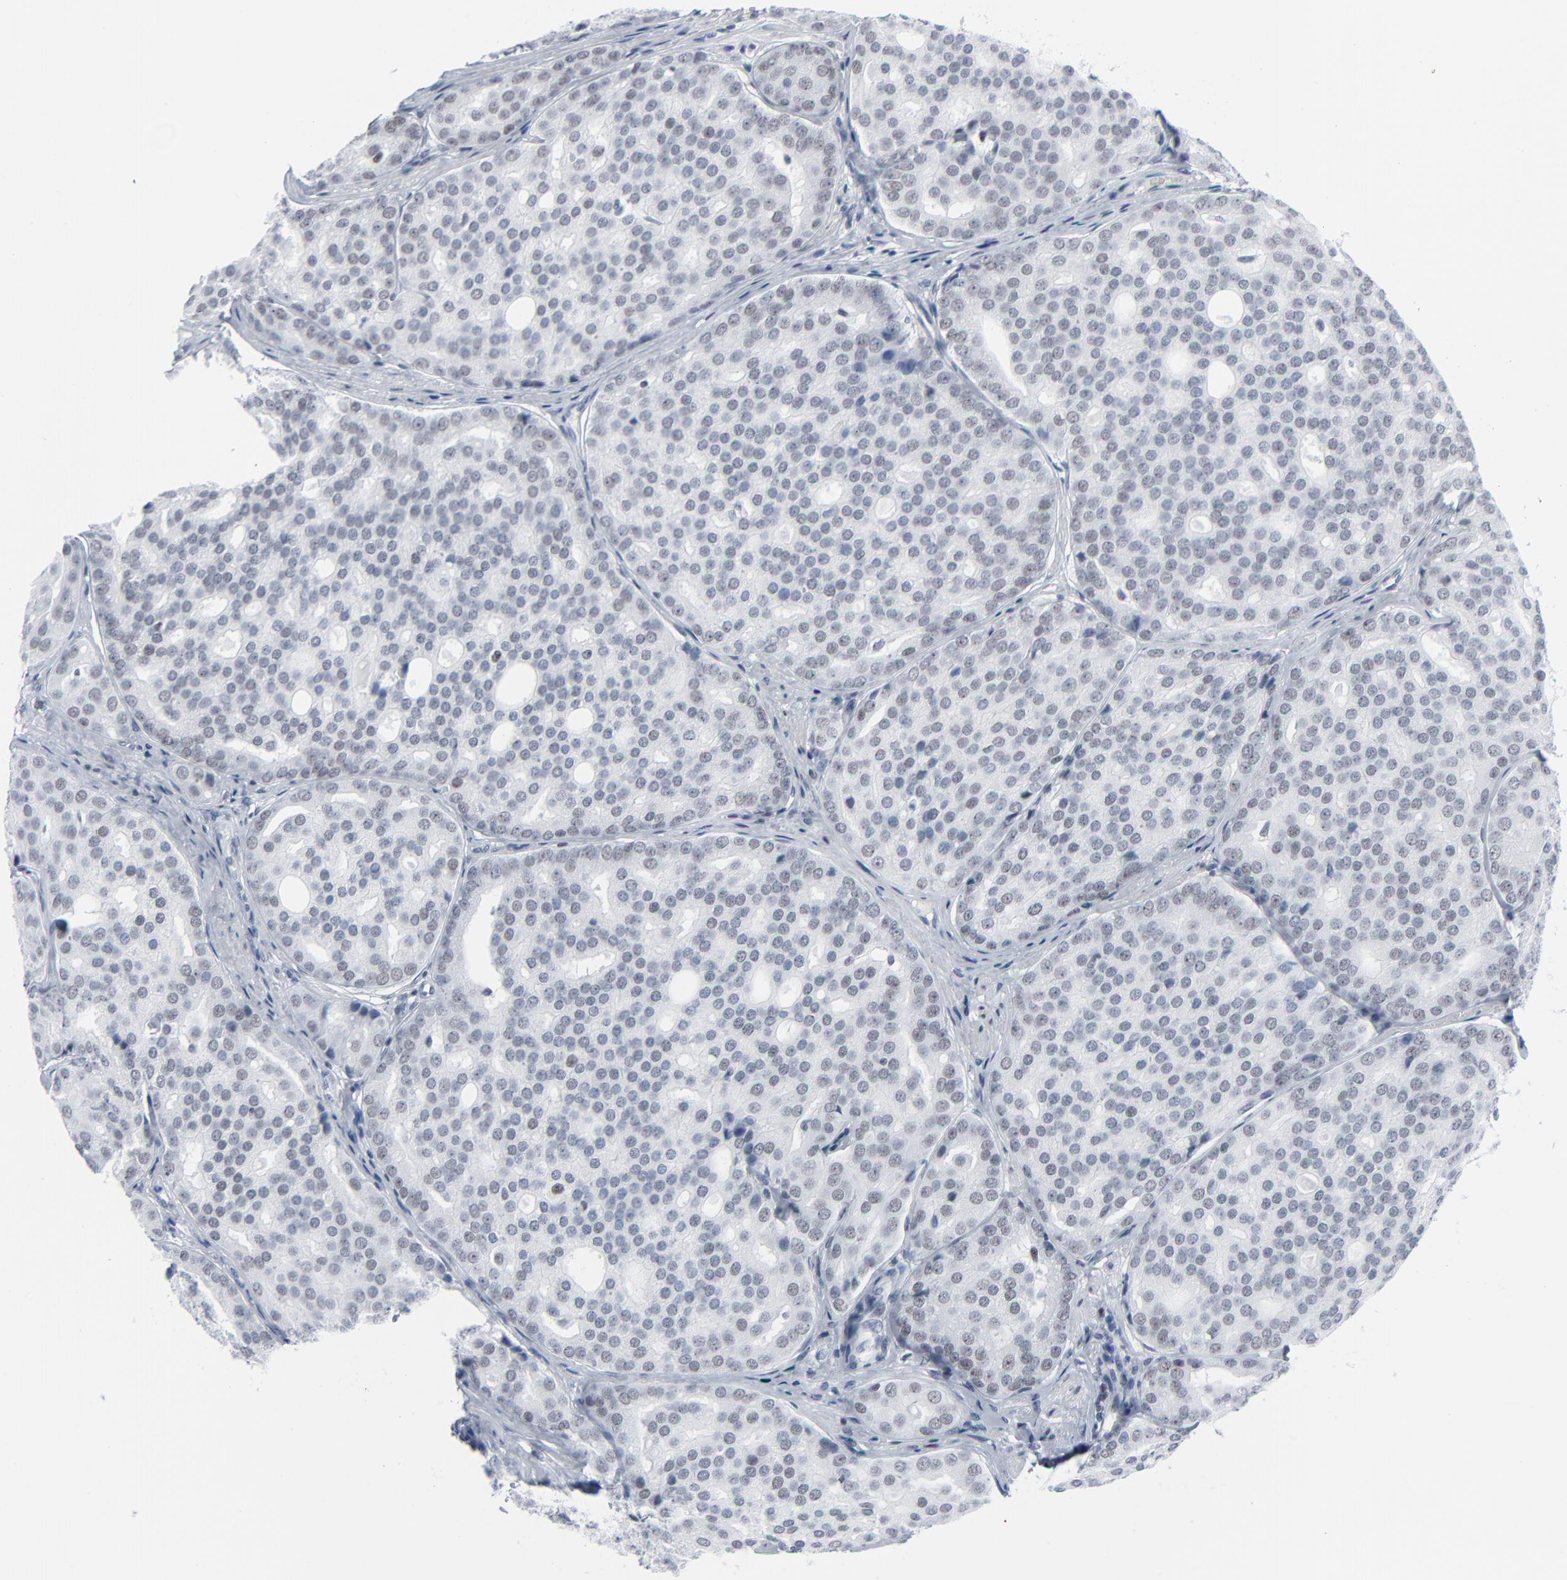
{"staining": {"intensity": "weak", "quantity": "<25%", "location": "nuclear"}, "tissue": "prostate cancer", "cell_type": "Tumor cells", "image_type": "cancer", "snomed": [{"axis": "morphology", "description": "Adenocarcinoma, High grade"}, {"axis": "topography", "description": "Prostate"}], "caption": "Human prostate cancer (high-grade adenocarcinoma) stained for a protein using immunohistochemistry (IHC) reveals no staining in tumor cells.", "gene": "SIRT1", "patient": {"sex": "male", "age": 64}}